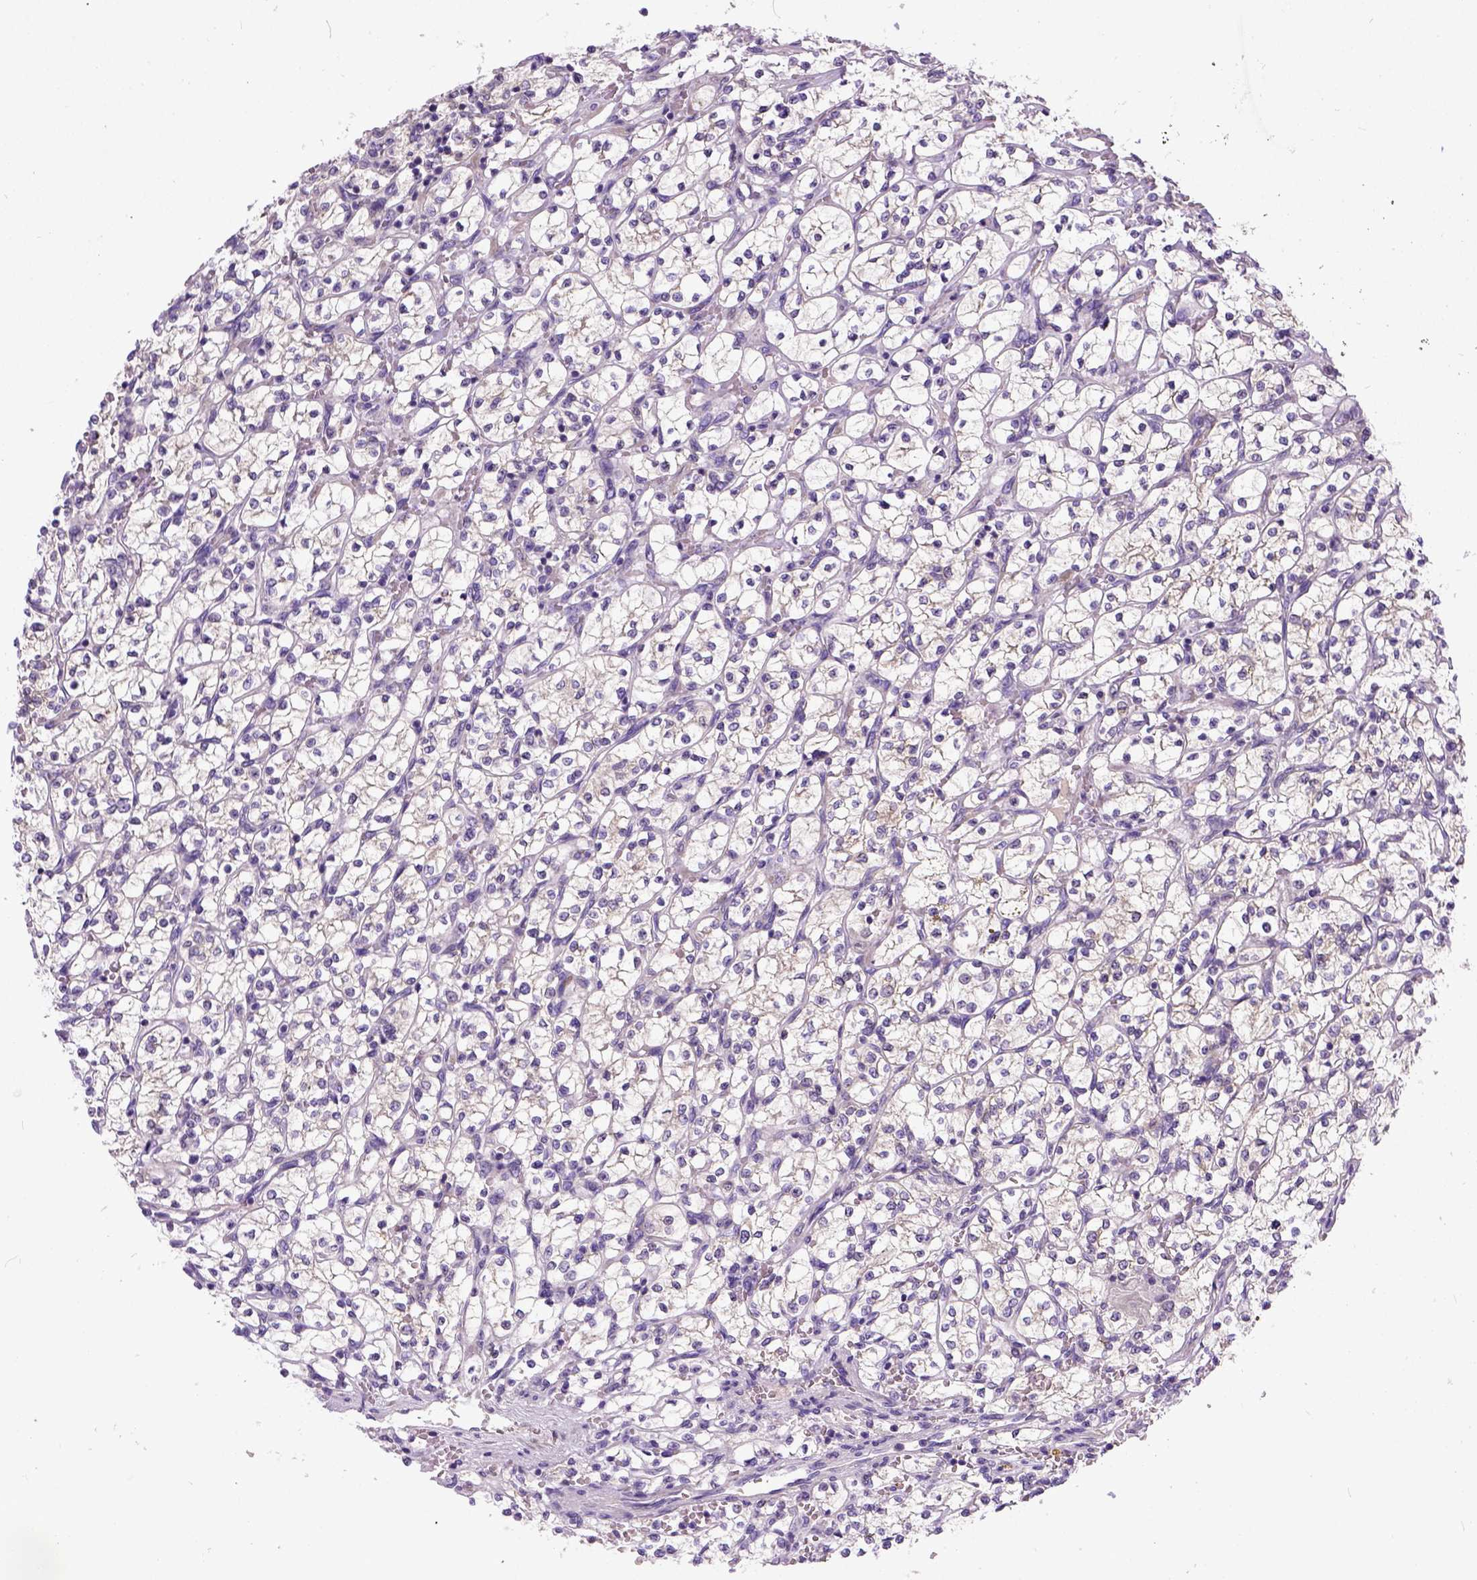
{"staining": {"intensity": "weak", "quantity": "25%-75%", "location": "nuclear"}, "tissue": "renal cancer", "cell_type": "Tumor cells", "image_type": "cancer", "snomed": [{"axis": "morphology", "description": "Adenocarcinoma, NOS"}, {"axis": "topography", "description": "Kidney"}], "caption": "This histopathology image demonstrates immunohistochemistry (IHC) staining of adenocarcinoma (renal), with low weak nuclear expression in about 25%-75% of tumor cells.", "gene": "NEK5", "patient": {"sex": "female", "age": 64}}